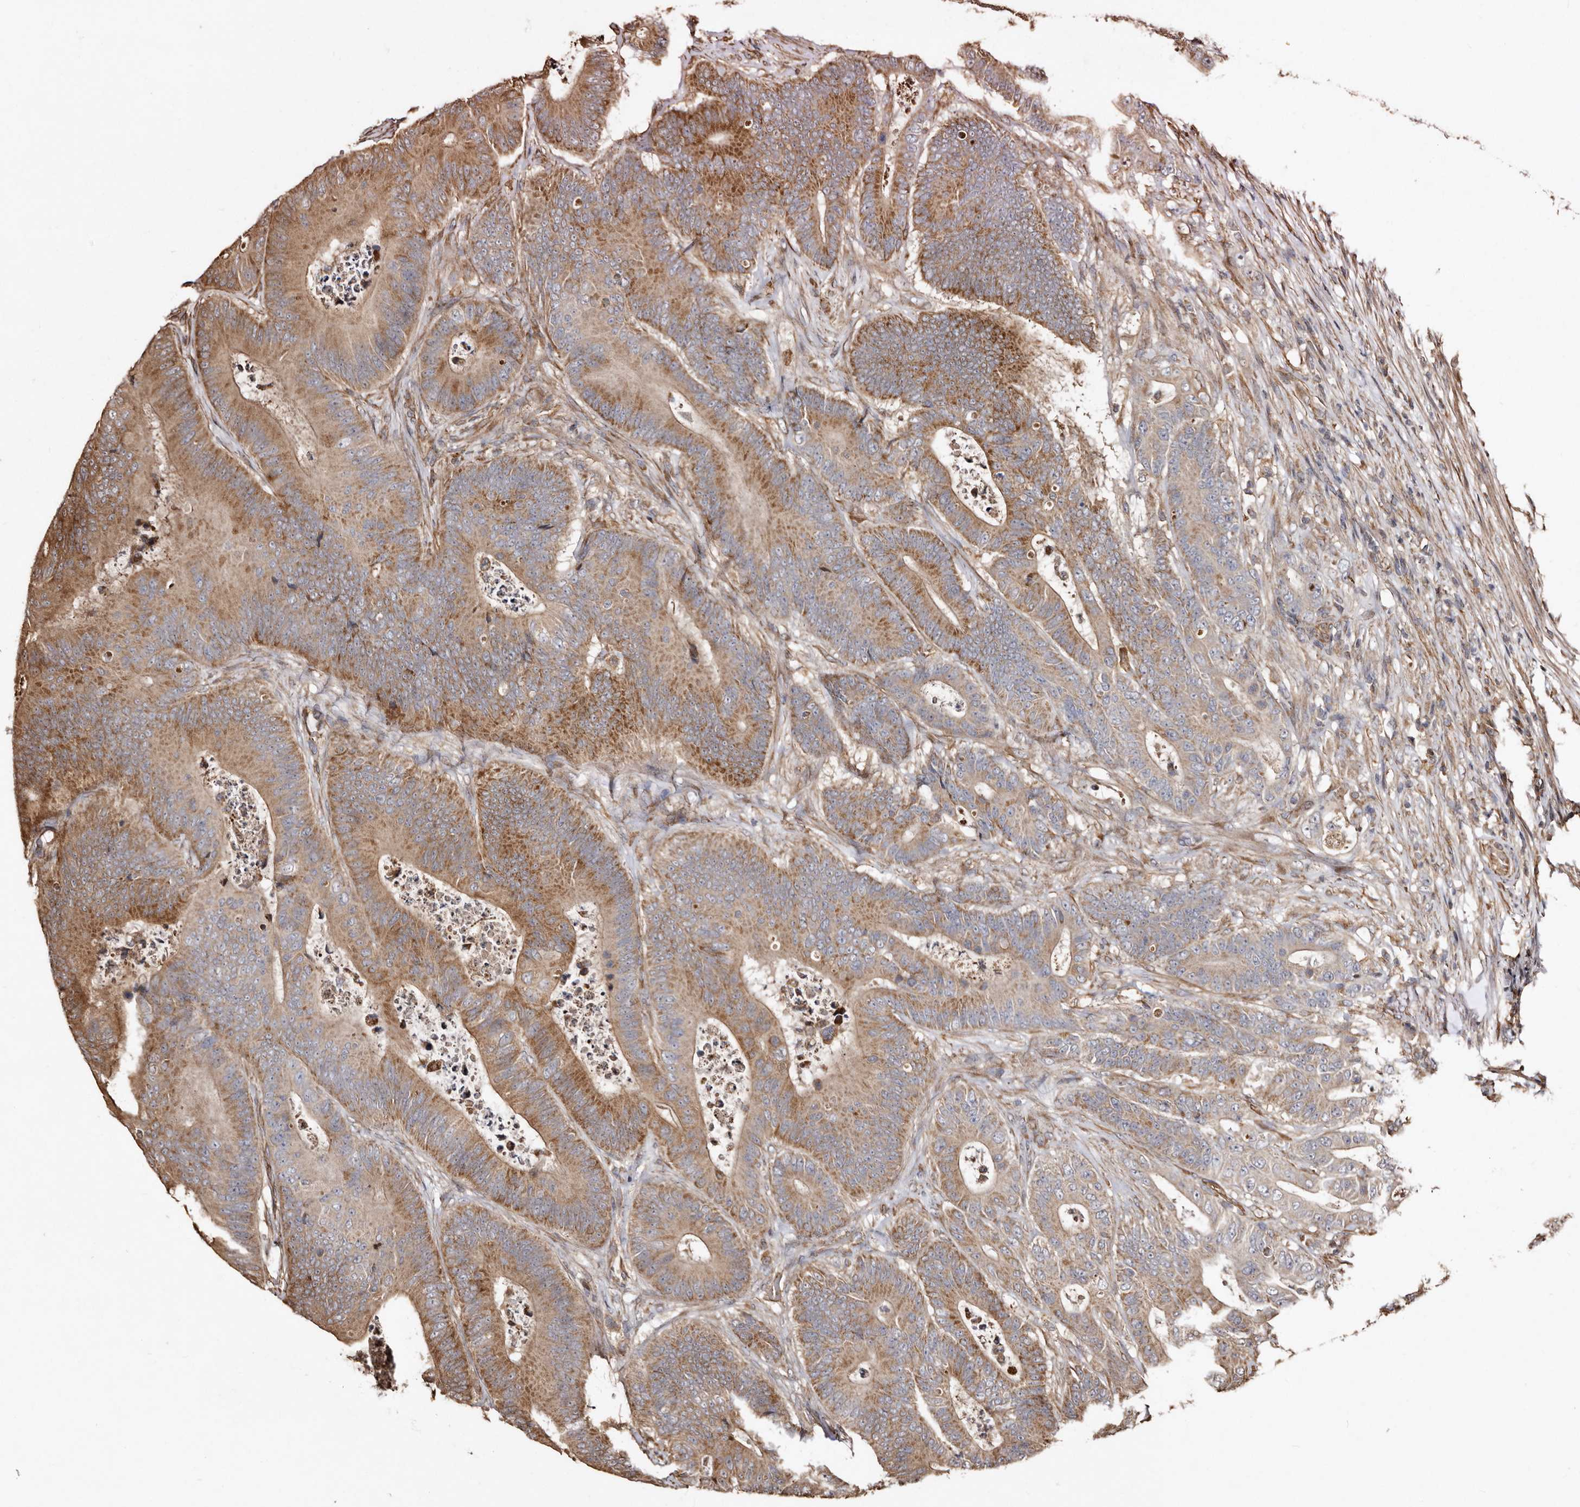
{"staining": {"intensity": "moderate", "quantity": "25%-75%", "location": "cytoplasmic/membranous"}, "tissue": "colorectal cancer", "cell_type": "Tumor cells", "image_type": "cancer", "snomed": [{"axis": "morphology", "description": "Adenocarcinoma, NOS"}, {"axis": "topography", "description": "Colon"}], "caption": "An immunohistochemistry (IHC) micrograph of tumor tissue is shown. Protein staining in brown labels moderate cytoplasmic/membranous positivity in colorectal adenocarcinoma within tumor cells.", "gene": "MACC1", "patient": {"sex": "male", "age": 83}}